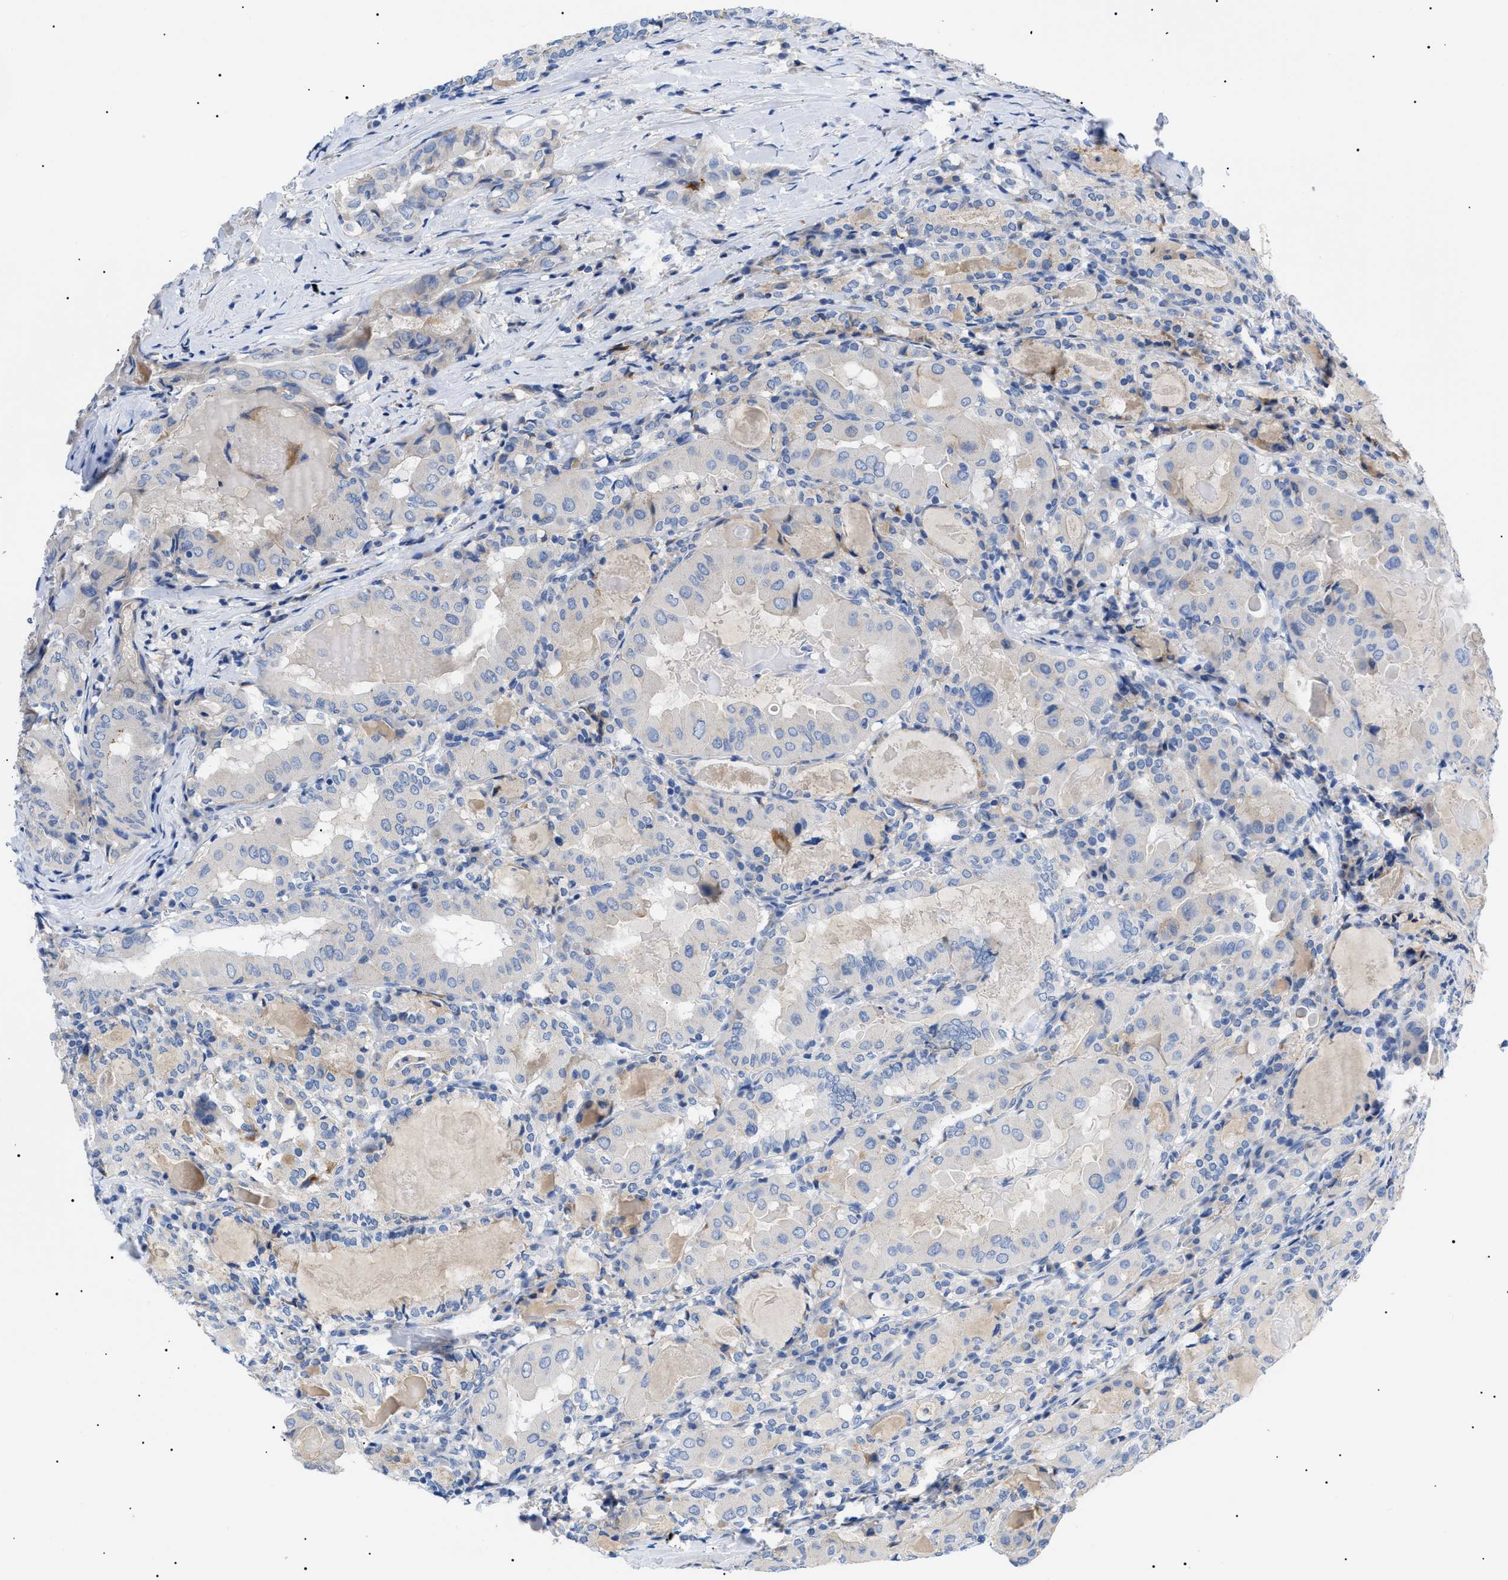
{"staining": {"intensity": "negative", "quantity": "none", "location": "none"}, "tissue": "thyroid cancer", "cell_type": "Tumor cells", "image_type": "cancer", "snomed": [{"axis": "morphology", "description": "Papillary adenocarcinoma, NOS"}, {"axis": "topography", "description": "Thyroid gland"}], "caption": "The histopathology image displays no staining of tumor cells in thyroid cancer (papillary adenocarcinoma). Brightfield microscopy of immunohistochemistry (IHC) stained with DAB (3,3'-diaminobenzidine) (brown) and hematoxylin (blue), captured at high magnification.", "gene": "ACKR1", "patient": {"sex": "female", "age": 42}}